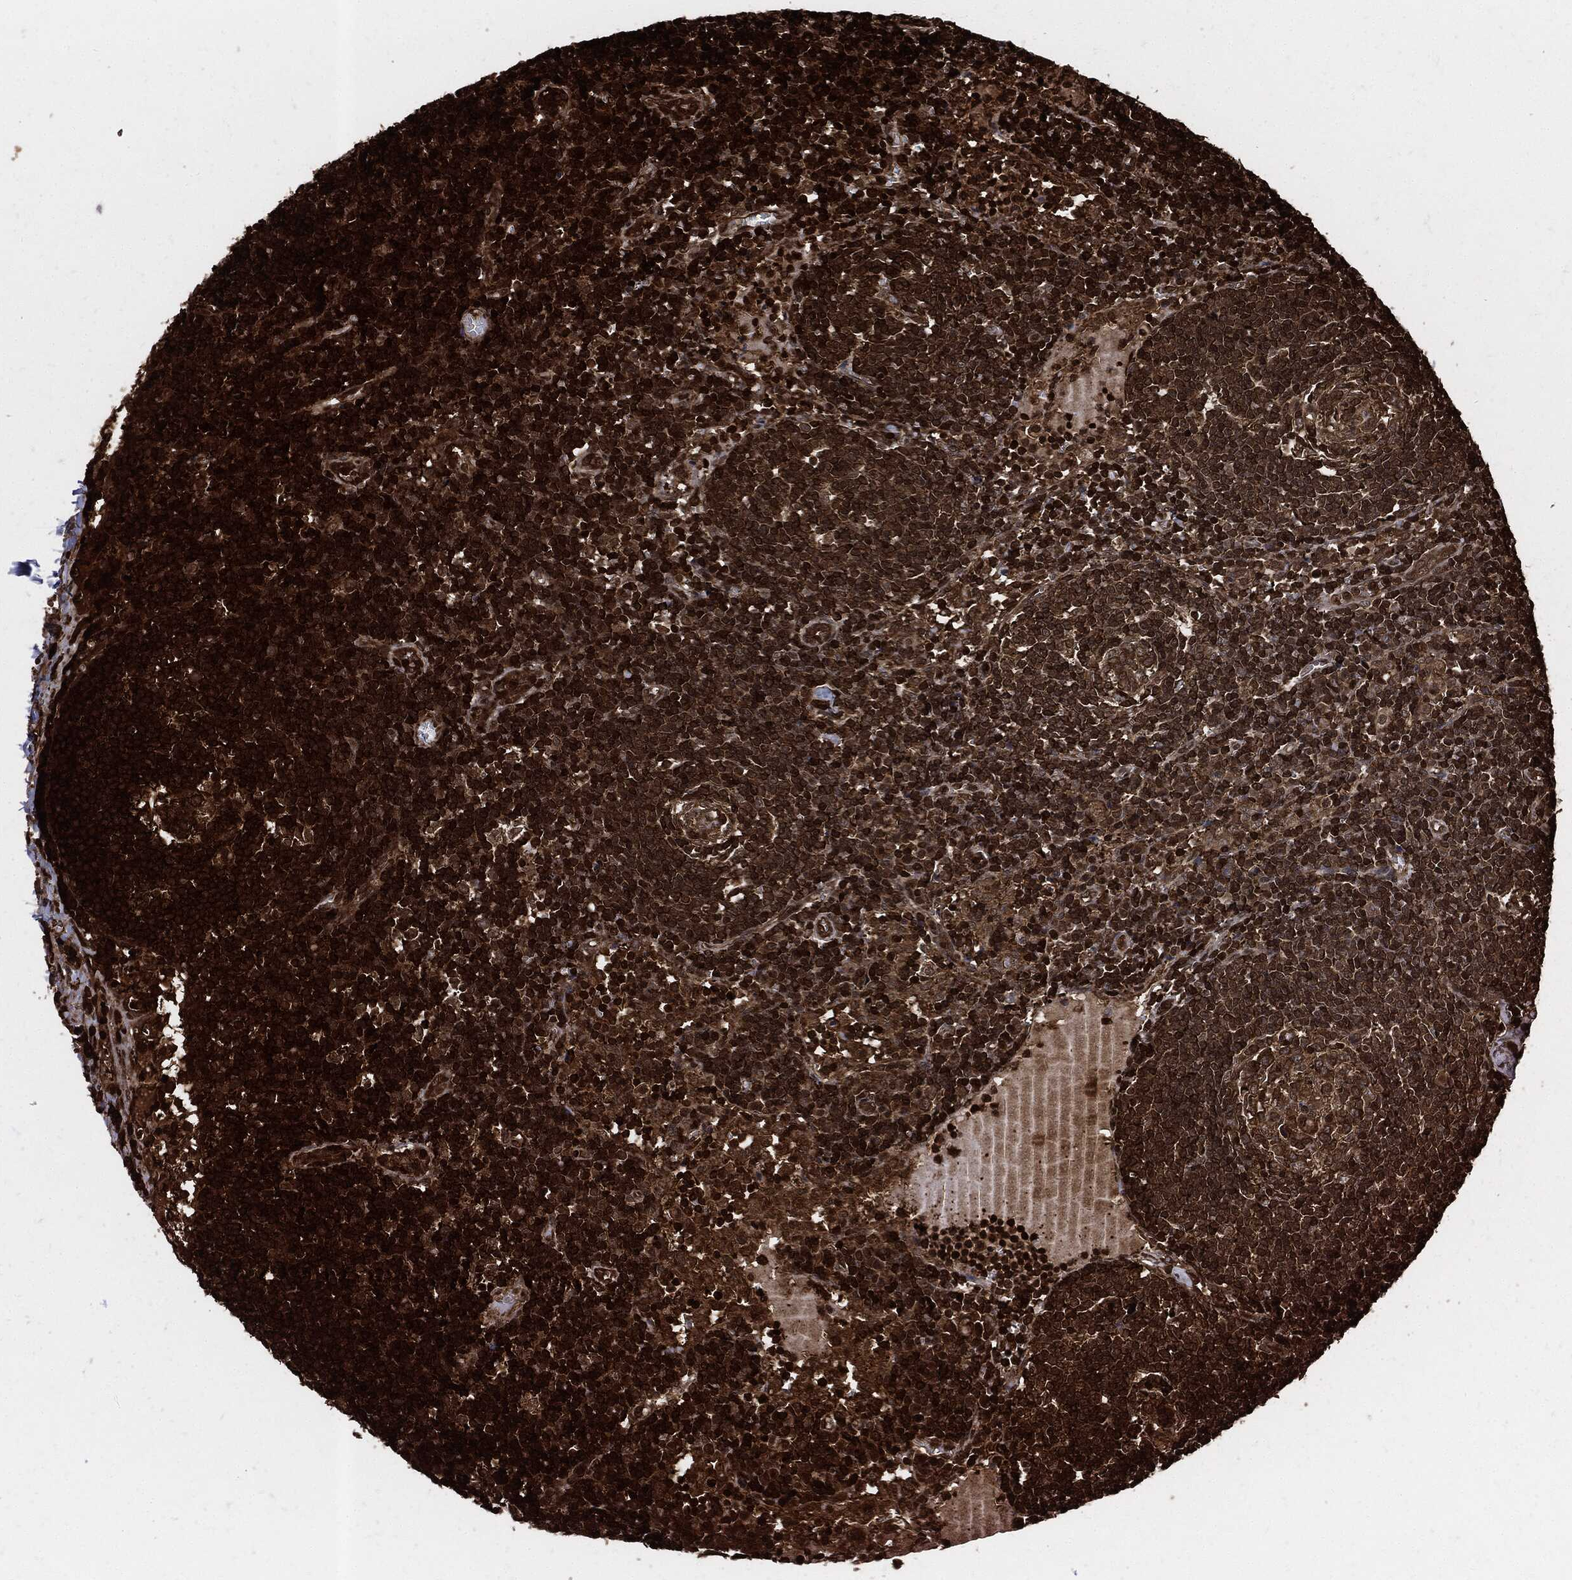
{"staining": {"intensity": "strong", "quantity": ">75%", "location": "cytoplasmic/membranous"}, "tissue": "lymph node", "cell_type": "Germinal center cells", "image_type": "normal", "snomed": [{"axis": "morphology", "description": "Normal tissue, NOS"}, {"axis": "morphology", "description": "Adenocarcinoma, NOS"}, {"axis": "topography", "description": "Lymph node"}, {"axis": "topography", "description": "Pancreas"}], "caption": "This photomicrograph demonstrates immunohistochemistry staining of normal lymph node, with high strong cytoplasmic/membranous staining in about >75% of germinal center cells.", "gene": "YWHAB", "patient": {"sex": "female", "age": 58}}